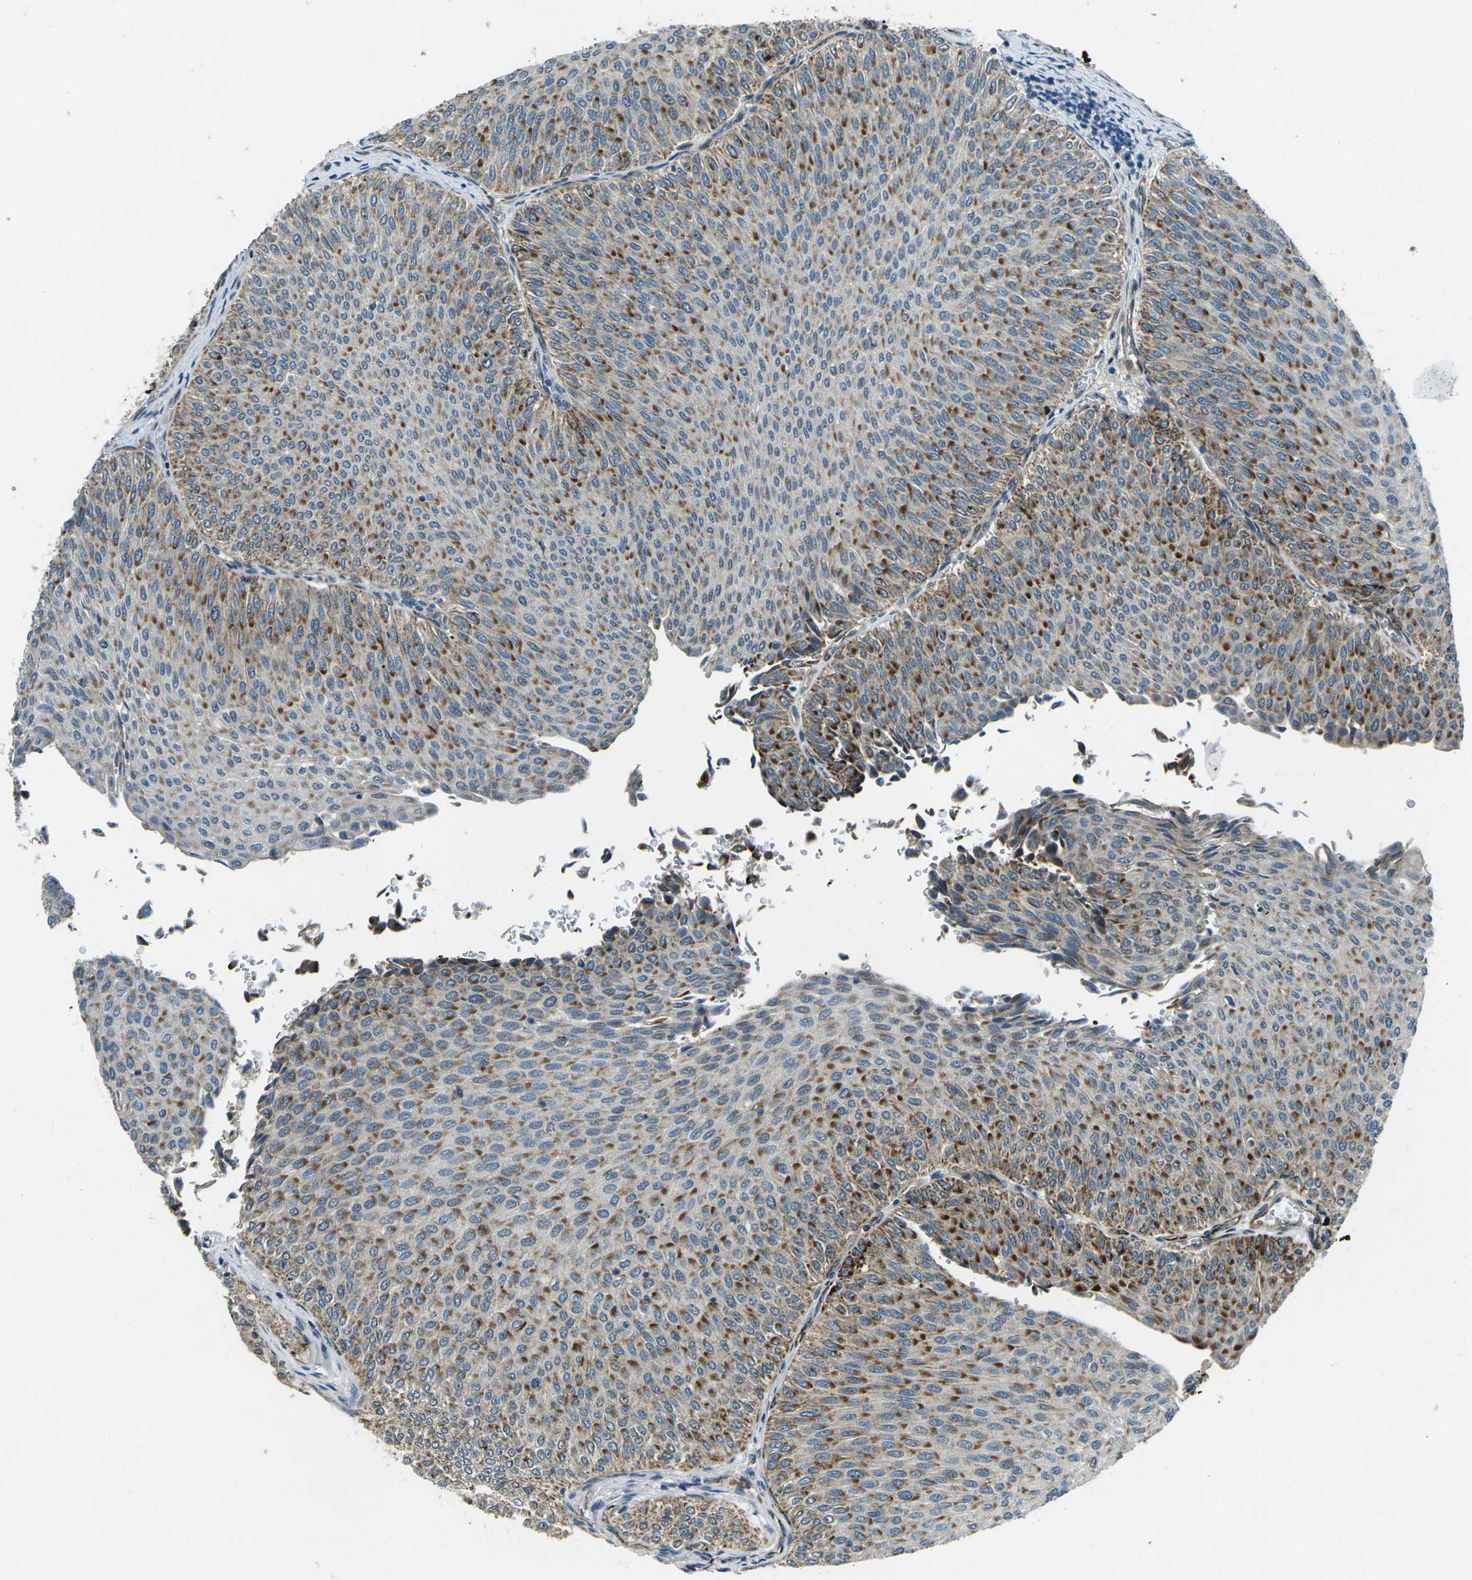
{"staining": {"intensity": "moderate", "quantity": ">75%", "location": "cytoplasmic/membranous"}, "tissue": "urothelial cancer", "cell_type": "Tumor cells", "image_type": "cancer", "snomed": [{"axis": "morphology", "description": "Urothelial carcinoma, Low grade"}, {"axis": "topography", "description": "Urinary bladder"}], "caption": "Protein expression analysis of human low-grade urothelial carcinoma reveals moderate cytoplasmic/membranous staining in approximately >75% of tumor cells. (Brightfield microscopy of DAB IHC at high magnification).", "gene": "AFAP1", "patient": {"sex": "male", "age": 78}}